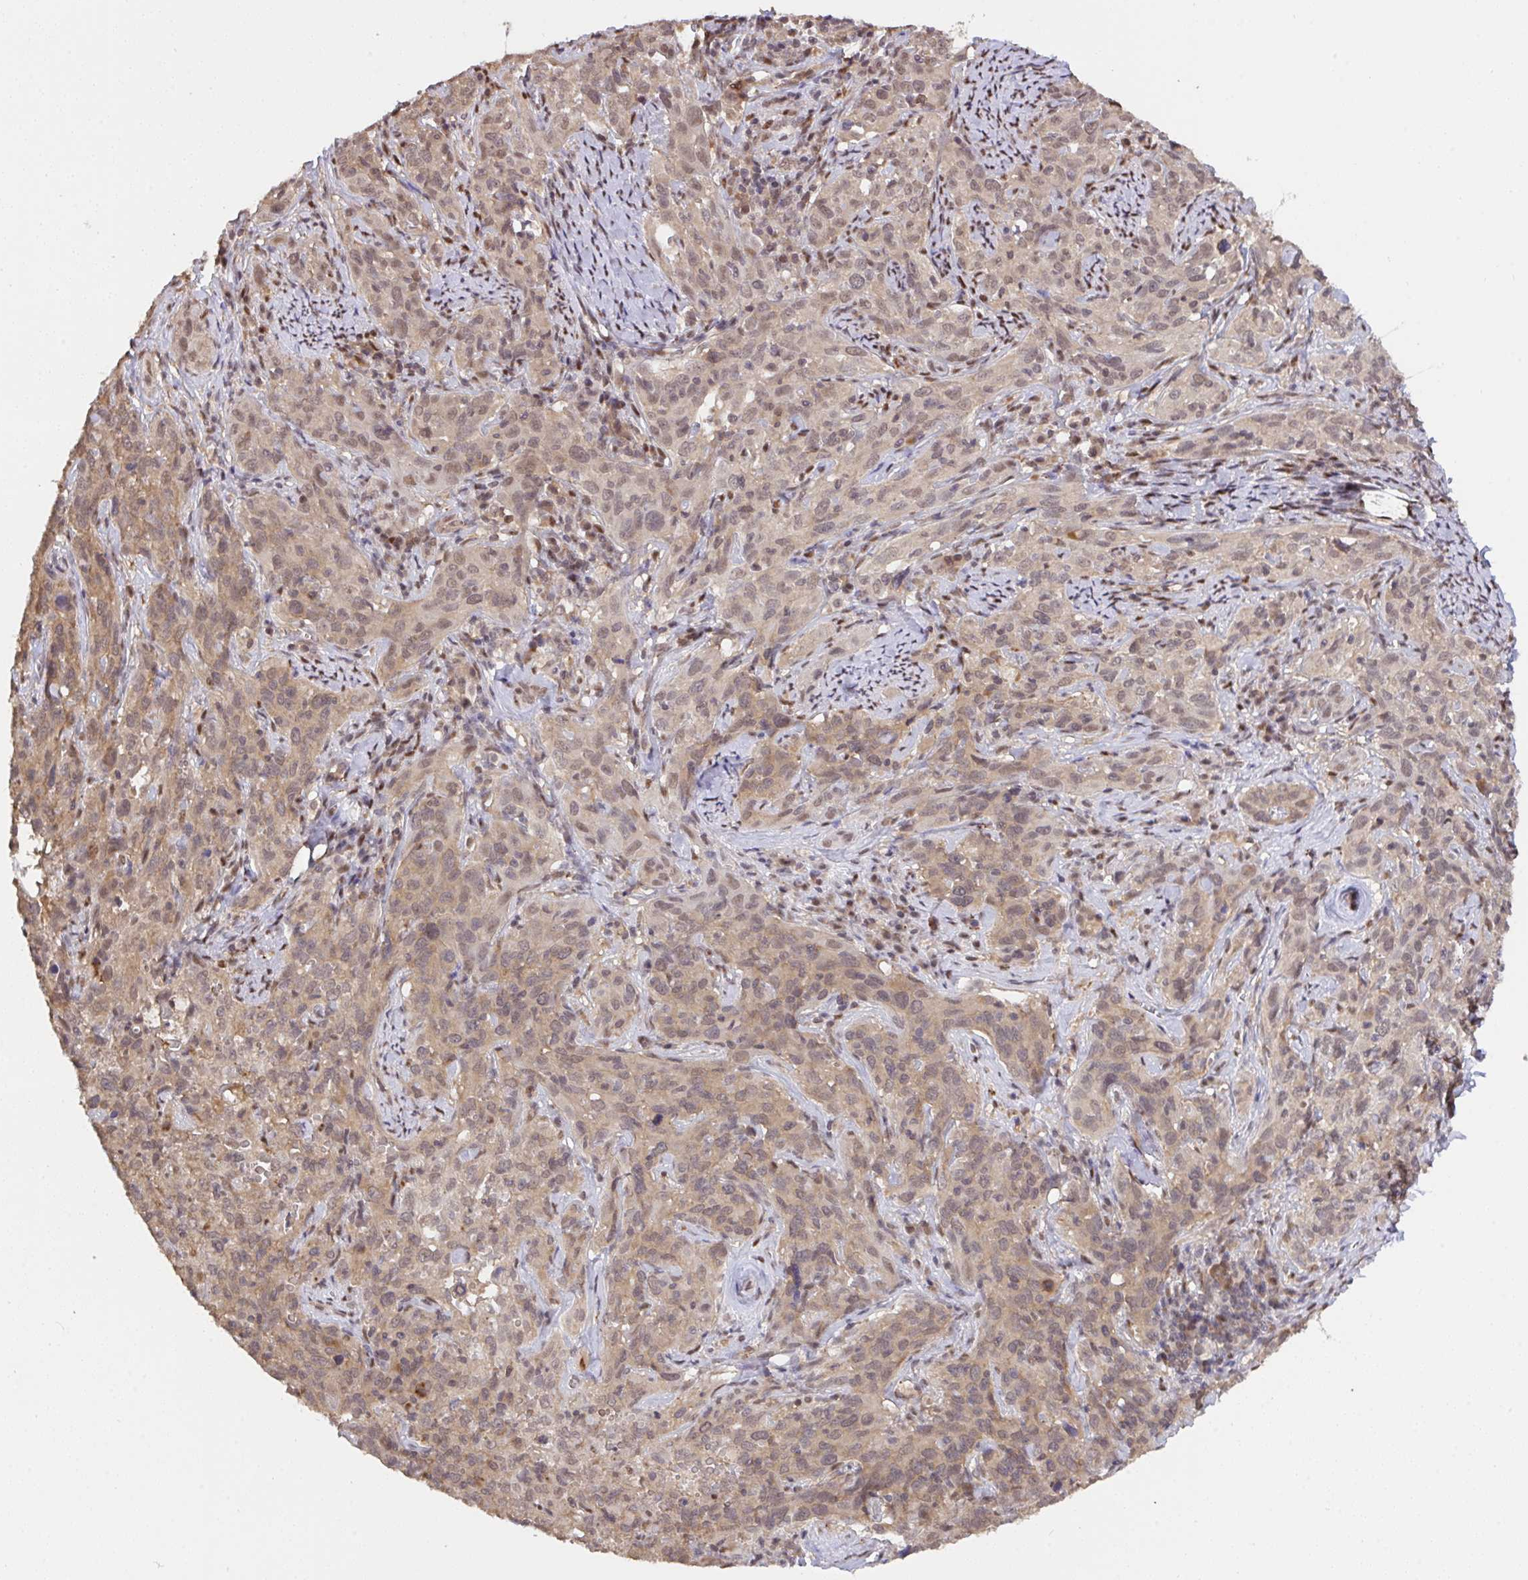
{"staining": {"intensity": "moderate", "quantity": ">75%", "location": "cytoplasmic/membranous,nuclear"}, "tissue": "cervical cancer", "cell_type": "Tumor cells", "image_type": "cancer", "snomed": [{"axis": "morphology", "description": "Squamous cell carcinoma, NOS"}, {"axis": "topography", "description": "Cervix"}], "caption": "Moderate cytoplasmic/membranous and nuclear staining is present in about >75% of tumor cells in cervical cancer (squamous cell carcinoma).", "gene": "C12orf57", "patient": {"sex": "female", "age": 51}}